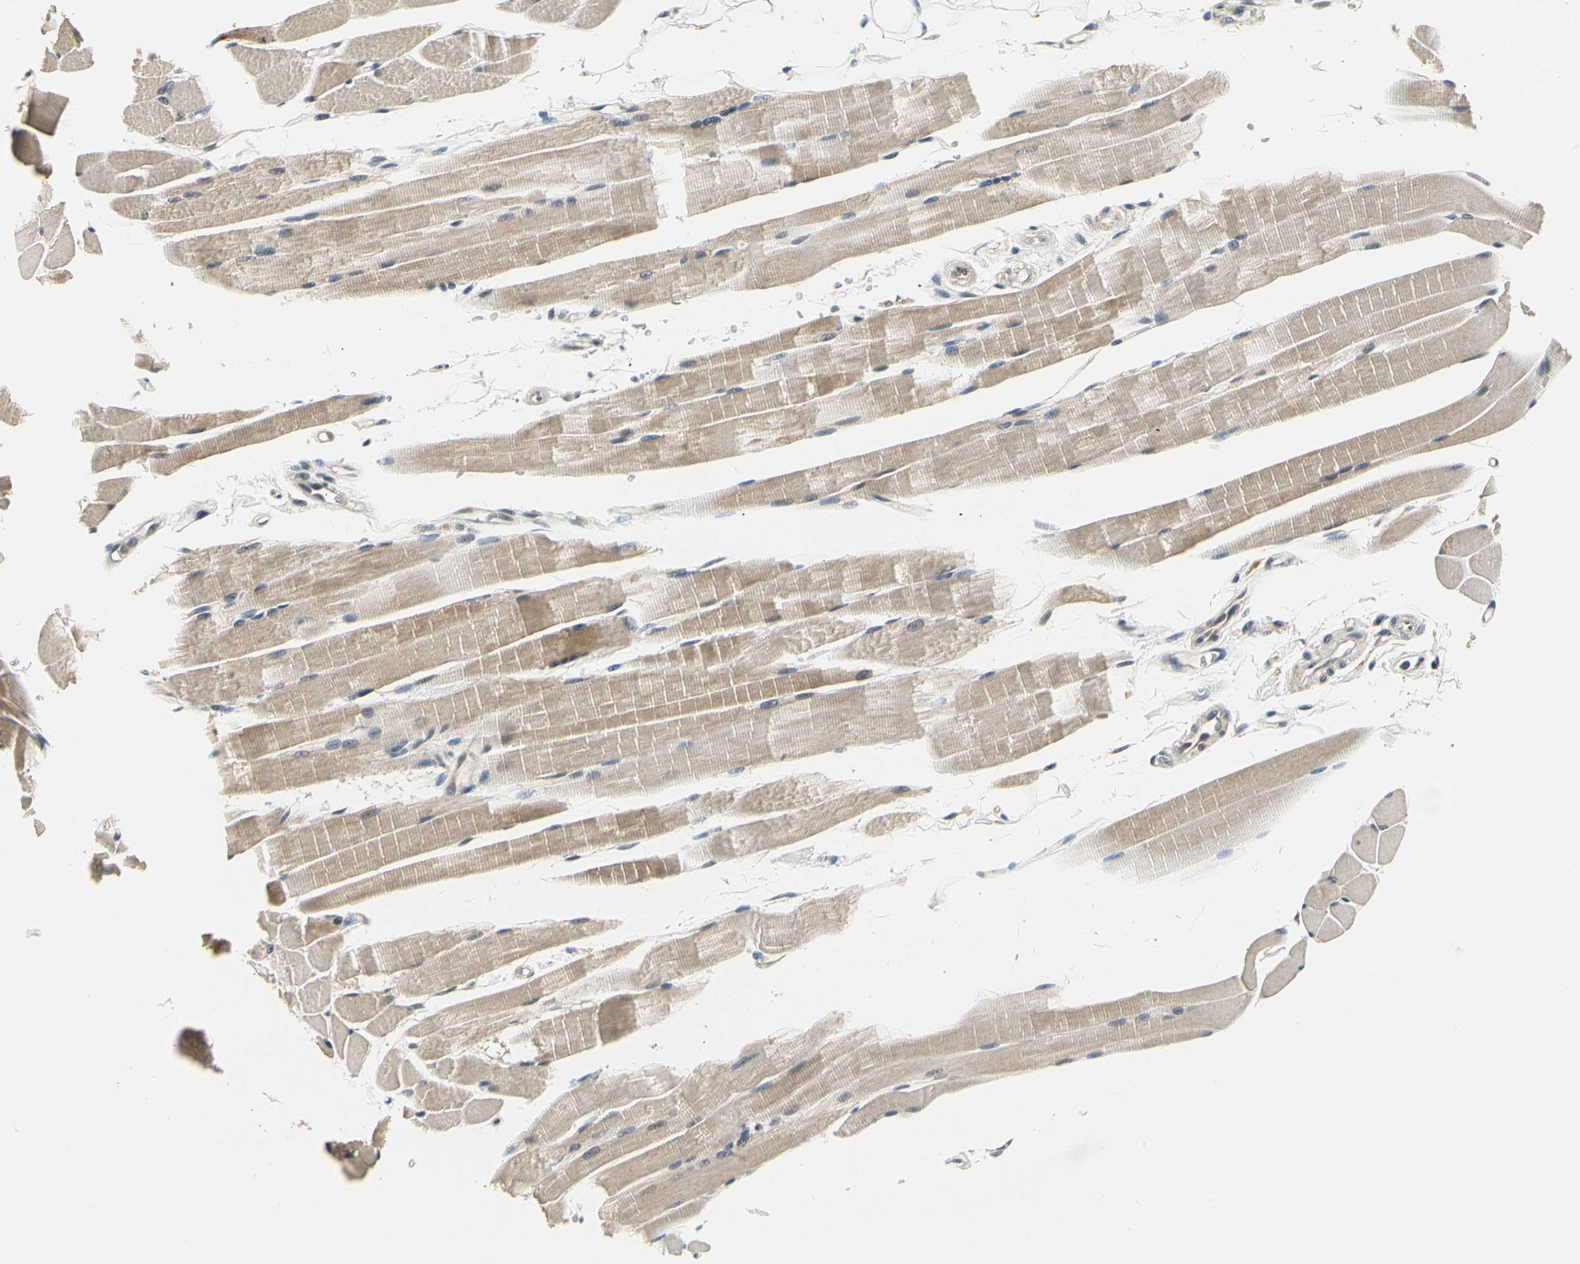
{"staining": {"intensity": "moderate", "quantity": ">75%", "location": "cytoplasmic/membranous"}, "tissue": "skeletal muscle", "cell_type": "Myocytes", "image_type": "normal", "snomed": [{"axis": "morphology", "description": "Normal tissue, NOS"}, {"axis": "topography", "description": "Skeletal muscle"}, {"axis": "topography", "description": "Peripheral nerve tissue"}], "caption": "Human skeletal muscle stained for a protein (brown) reveals moderate cytoplasmic/membranous positive positivity in about >75% of myocytes.", "gene": "PDK2", "patient": {"sex": "female", "age": 84}}